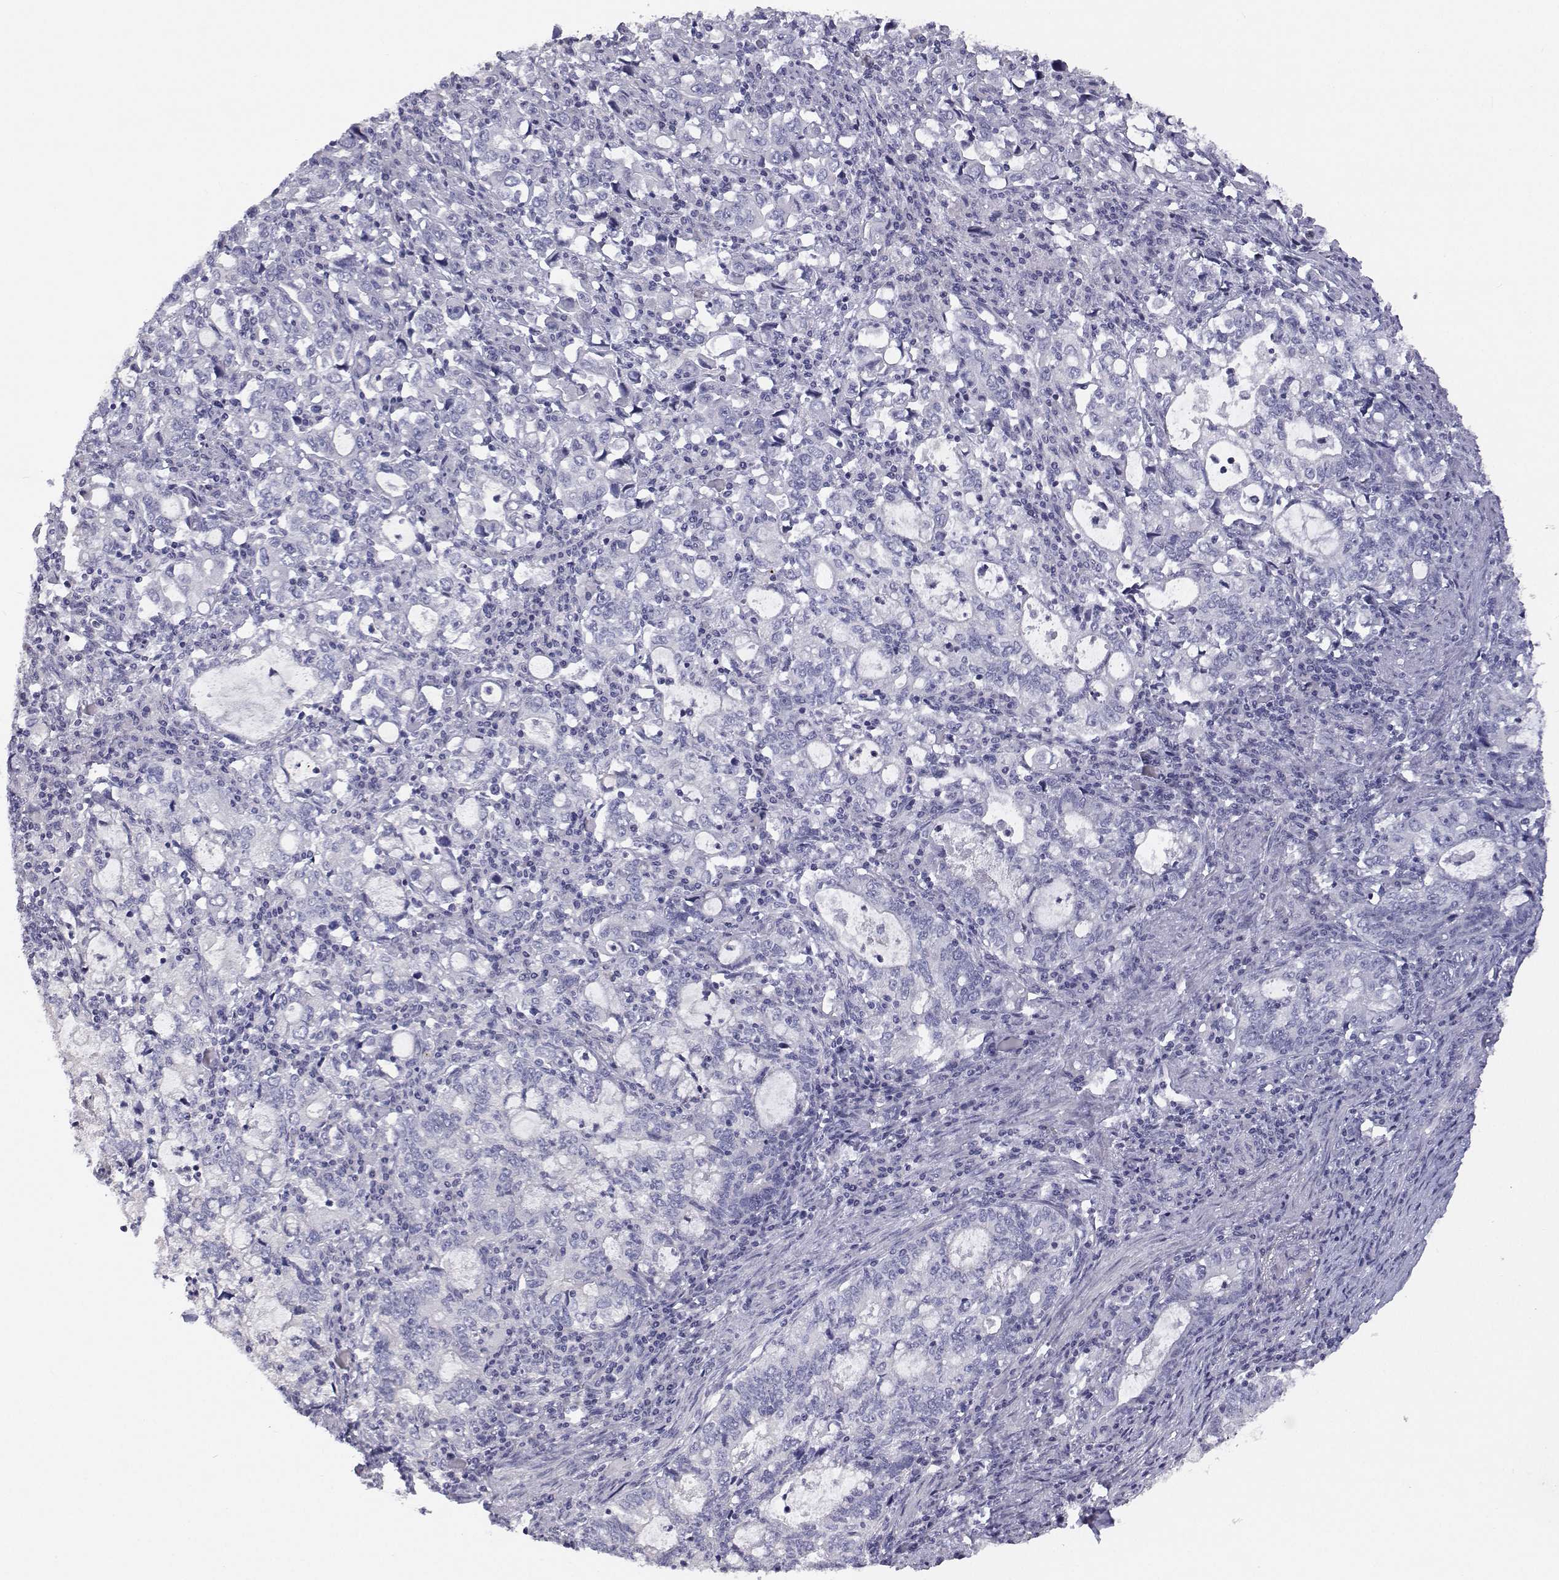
{"staining": {"intensity": "negative", "quantity": "none", "location": "none"}, "tissue": "stomach cancer", "cell_type": "Tumor cells", "image_type": "cancer", "snomed": [{"axis": "morphology", "description": "Adenocarcinoma, NOS"}, {"axis": "topography", "description": "Stomach, lower"}], "caption": "Immunohistochemistry (IHC) photomicrograph of human stomach cancer (adenocarcinoma) stained for a protein (brown), which exhibits no staining in tumor cells.", "gene": "ANKRD65", "patient": {"sex": "female", "age": 72}}